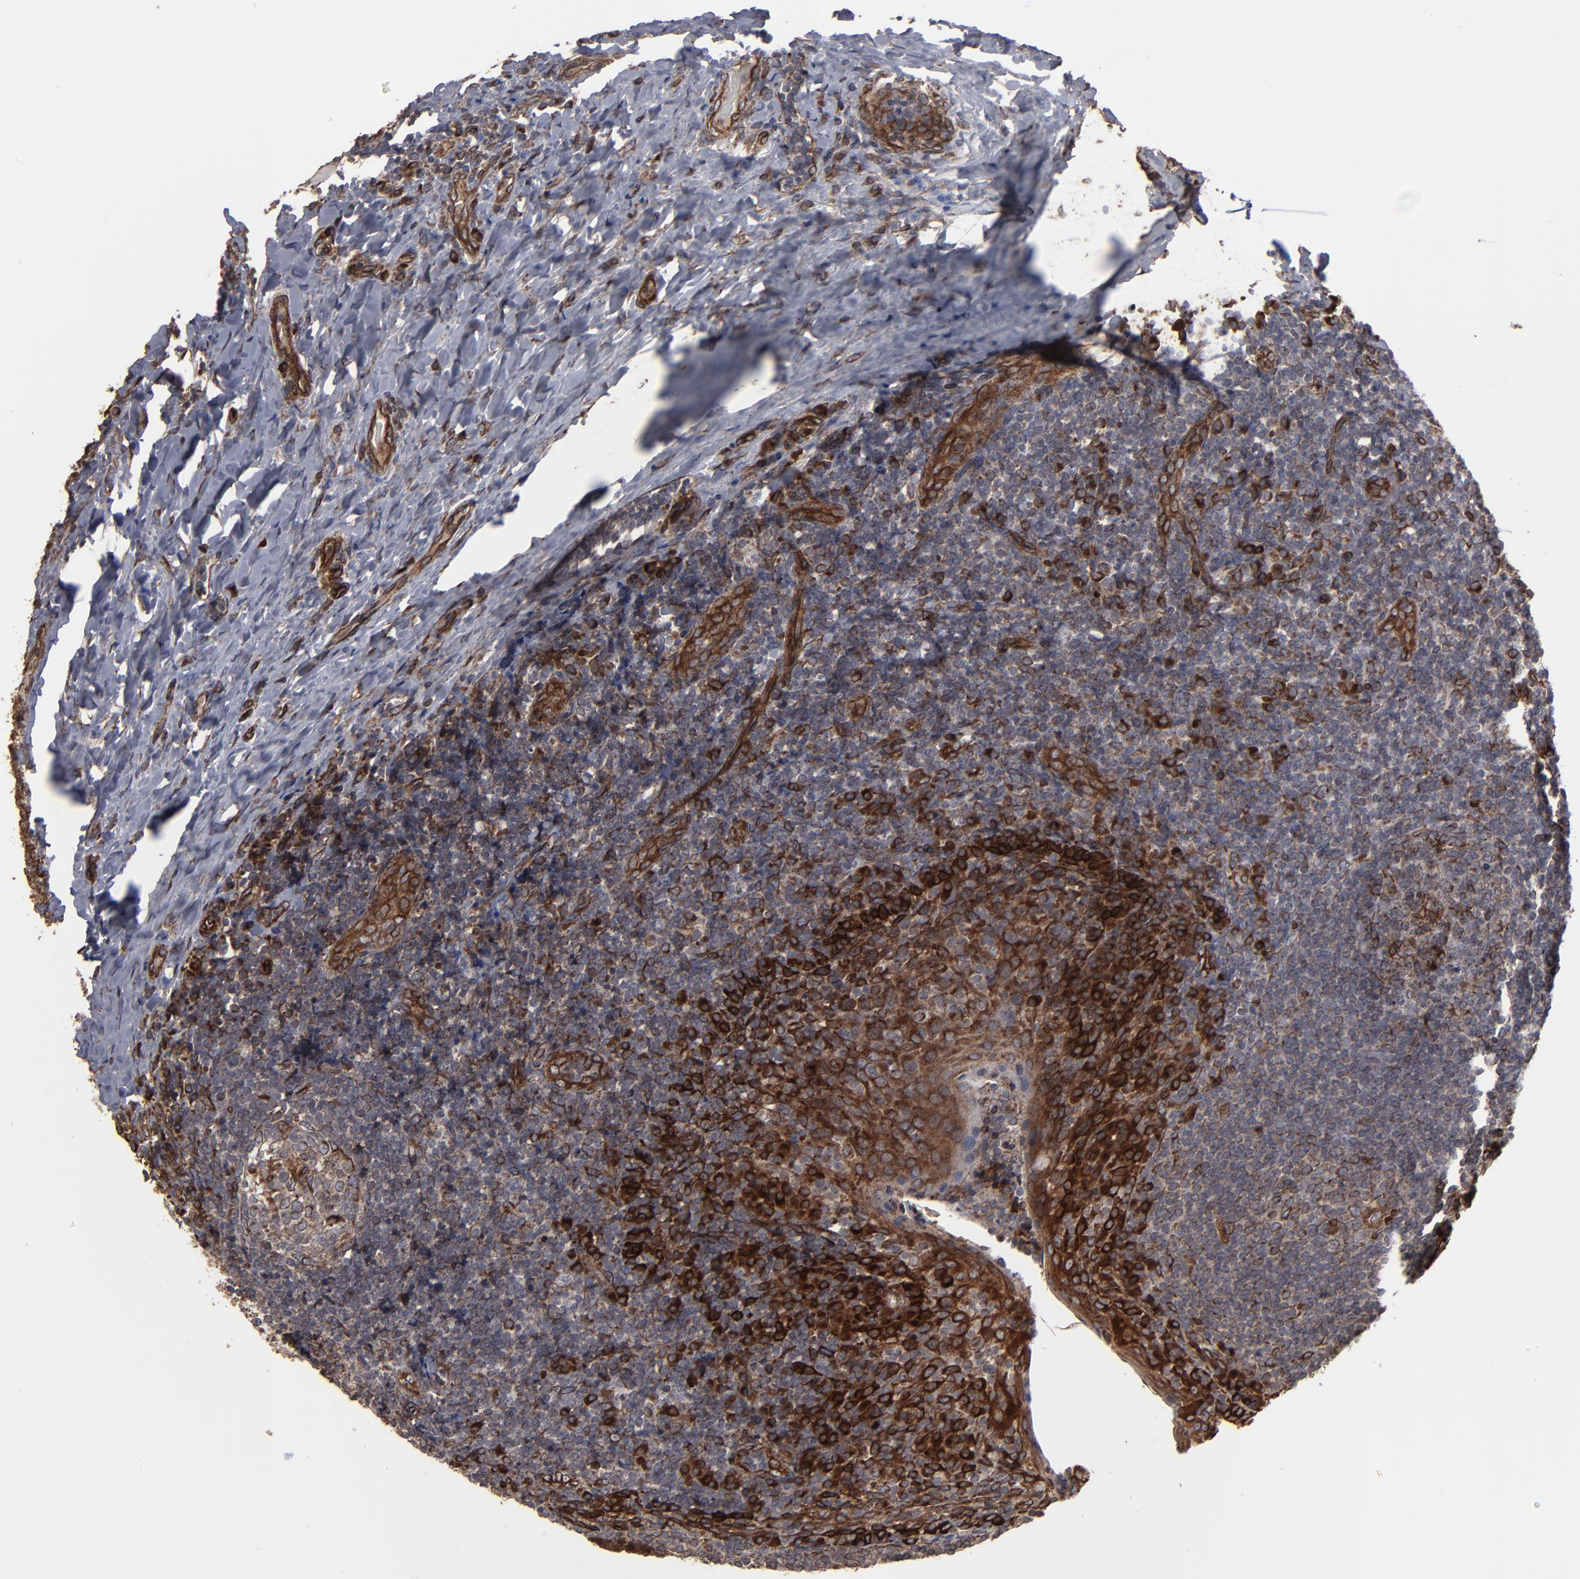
{"staining": {"intensity": "moderate", "quantity": "<25%", "location": "cytoplasmic/membranous"}, "tissue": "tonsil", "cell_type": "Germinal center cells", "image_type": "normal", "snomed": [{"axis": "morphology", "description": "Normal tissue, NOS"}, {"axis": "topography", "description": "Tonsil"}], "caption": "Protein expression analysis of unremarkable human tonsil reveals moderate cytoplasmic/membranous positivity in approximately <25% of germinal center cells. The protein of interest is shown in brown color, while the nuclei are stained blue.", "gene": "CNIH1", "patient": {"sex": "male", "age": 31}}